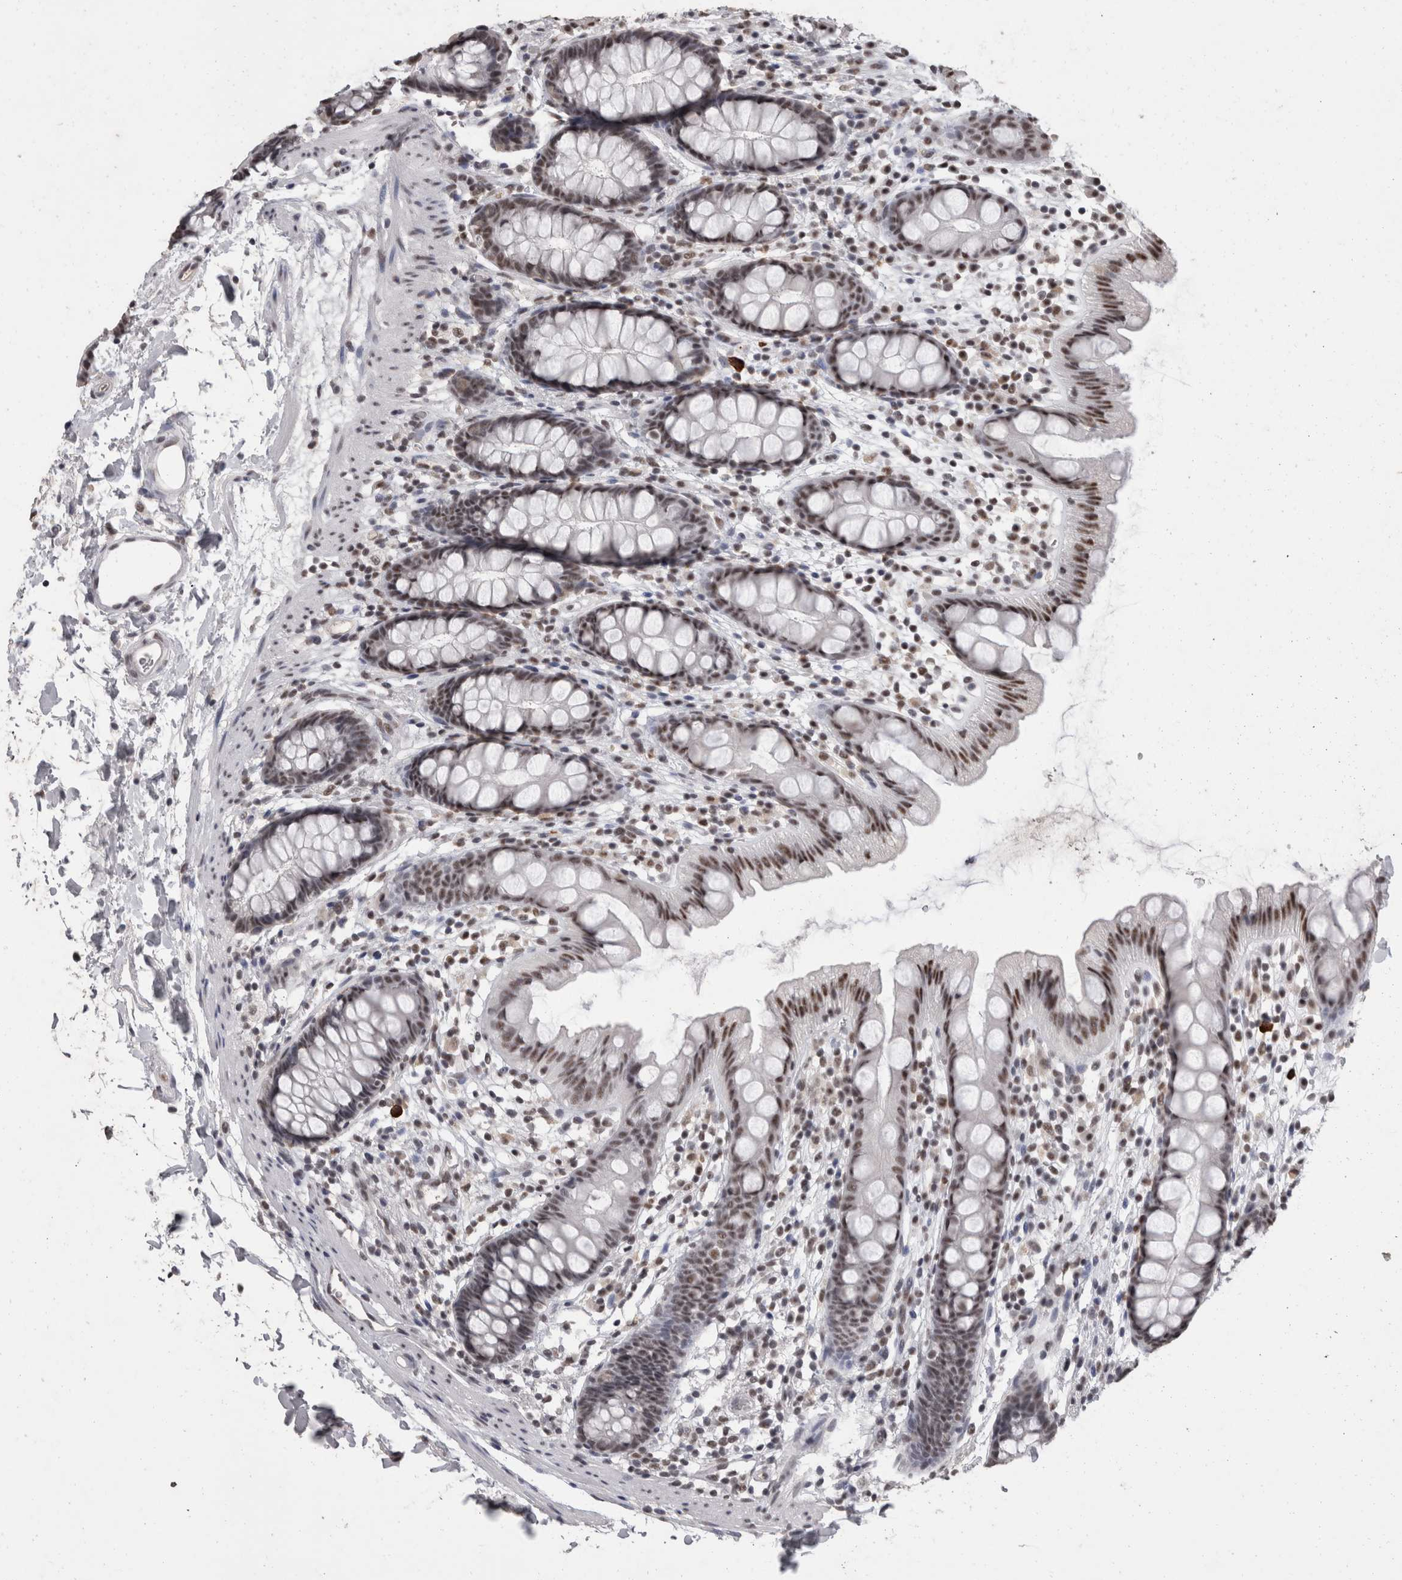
{"staining": {"intensity": "moderate", "quantity": "25%-75%", "location": "nuclear"}, "tissue": "rectum", "cell_type": "Glandular cells", "image_type": "normal", "snomed": [{"axis": "morphology", "description": "Normal tissue, NOS"}, {"axis": "topography", "description": "Rectum"}], "caption": "An image showing moderate nuclear positivity in about 25%-75% of glandular cells in normal rectum, as visualized by brown immunohistochemical staining.", "gene": "DDX17", "patient": {"sex": "female", "age": 65}}